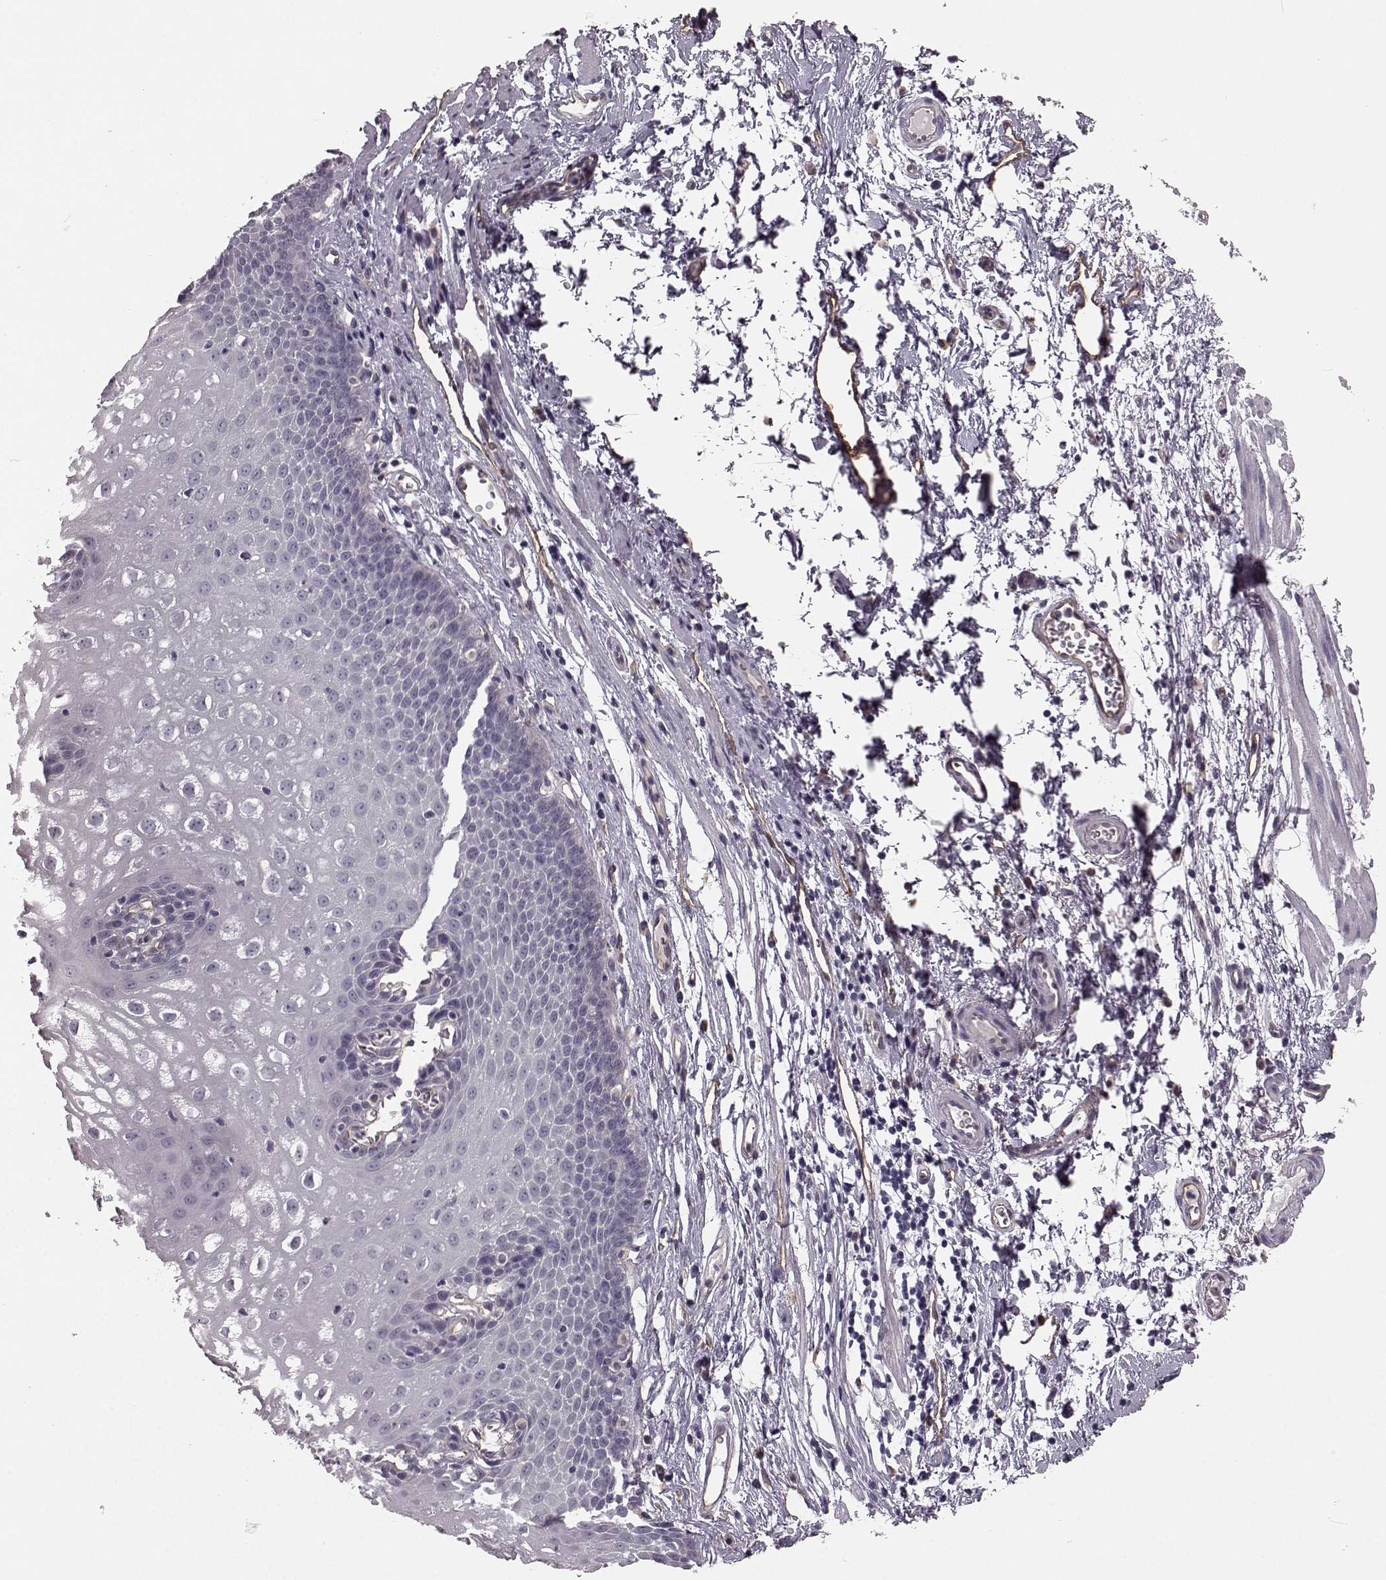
{"staining": {"intensity": "negative", "quantity": "none", "location": "none"}, "tissue": "esophagus", "cell_type": "Squamous epithelial cells", "image_type": "normal", "snomed": [{"axis": "morphology", "description": "Normal tissue, NOS"}, {"axis": "topography", "description": "Esophagus"}], "caption": "This is an IHC image of normal human esophagus. There is no staining in squamous epithelial cells.", "gene": "EIF4E1B", "patient": {"sex": "male", "age": 72}}